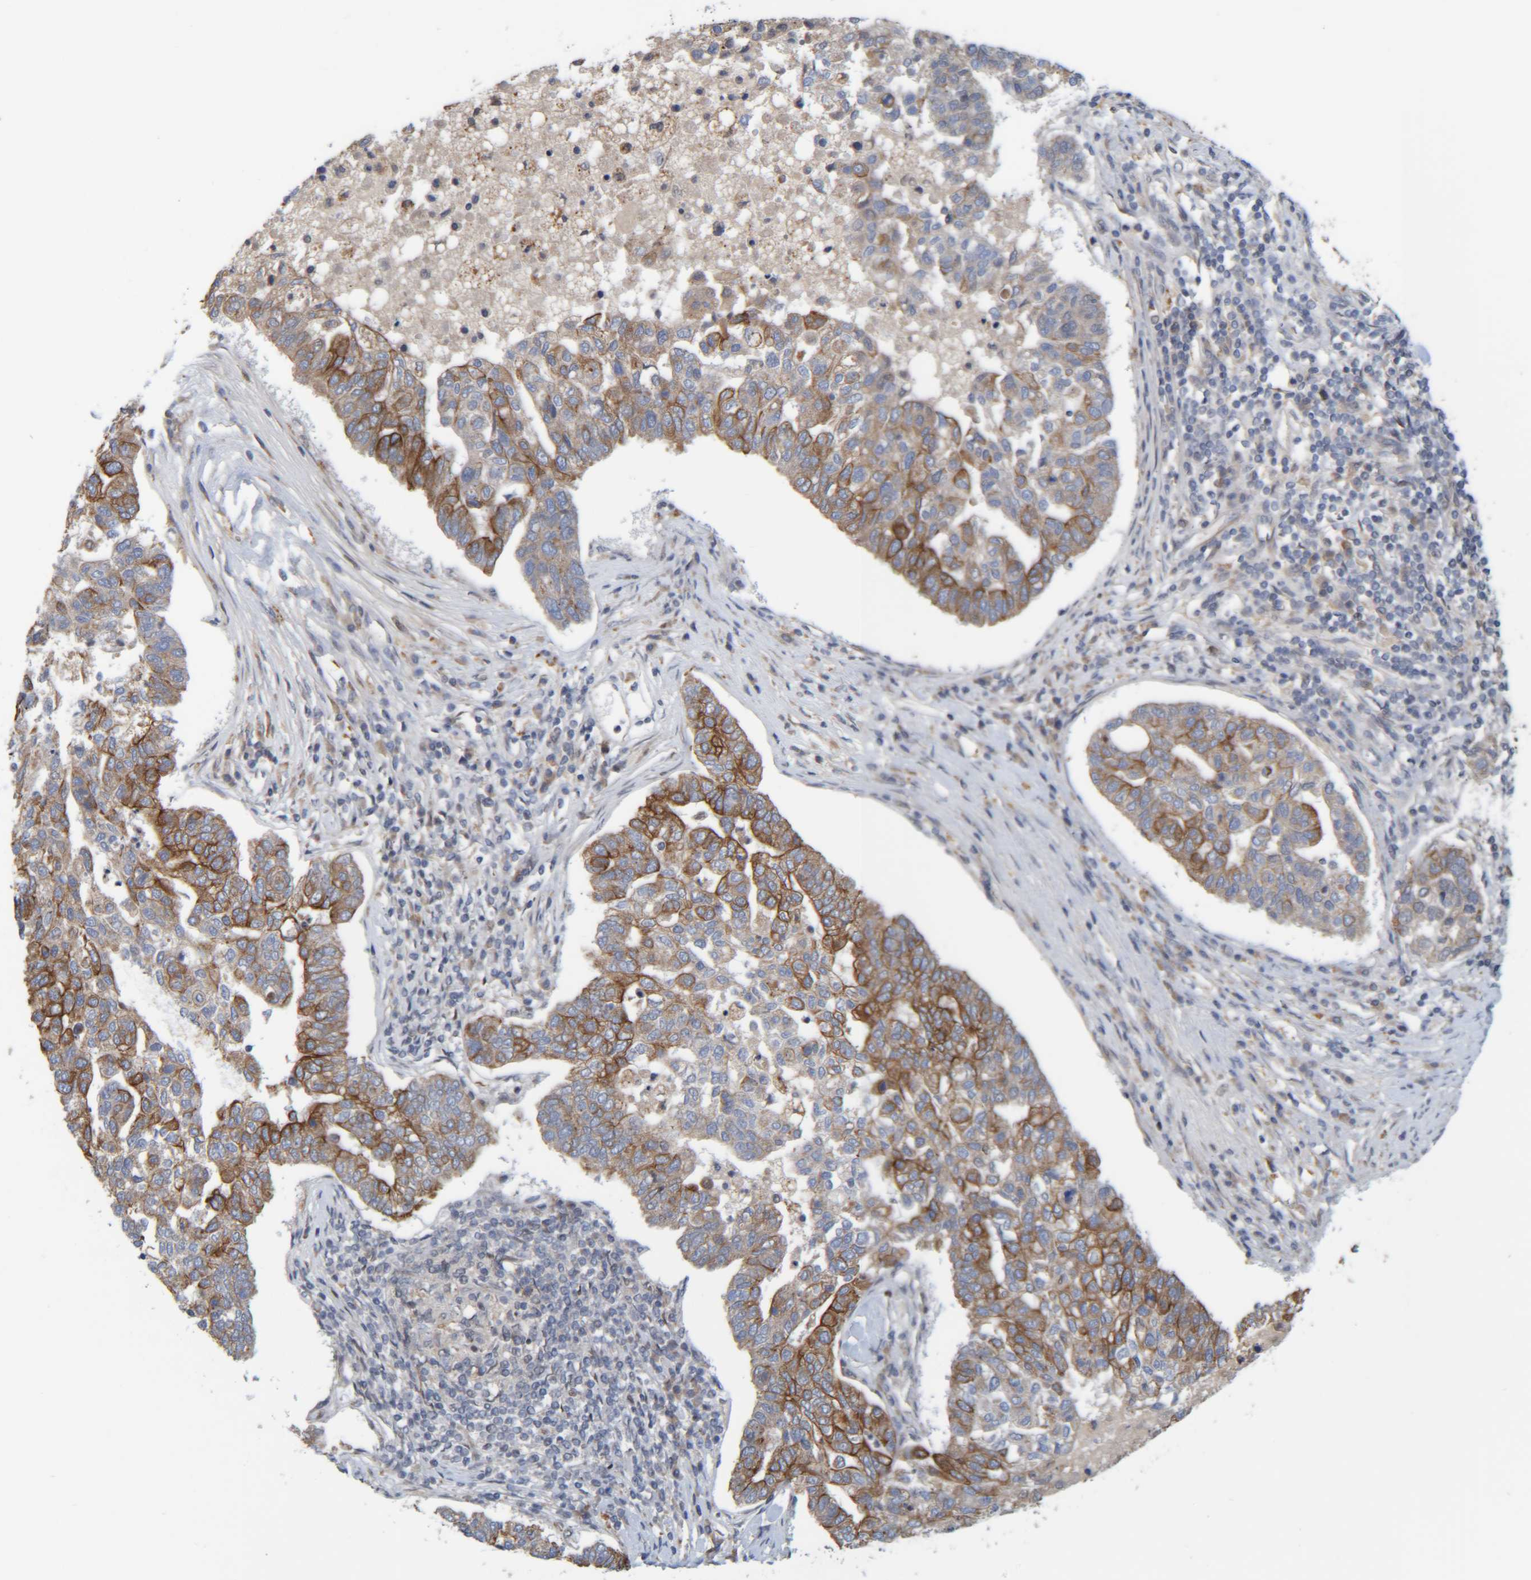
{"staining": {"intensity": "moderate", "quantity": "25%-75%", "location": "cytoplasmic/membranous"}, "tissue": "pancreatic cancer", "cell_type": "Tumor cells", "image_type": "cancer", "snomed": [{"axis": "morphology", "description": "Adenocarcinoma, NOS"}, {"axis": "topography", "description": "Pancreas"}], "caption": "Protein analysis of adenocarcinoma (pancreatic) tissue reveals moderate cytoplasmic/membranous staining in about 25%-75% of tumor cells.", "gene": "CCDC57", "patient": {"sex": "female", "age": 61}}